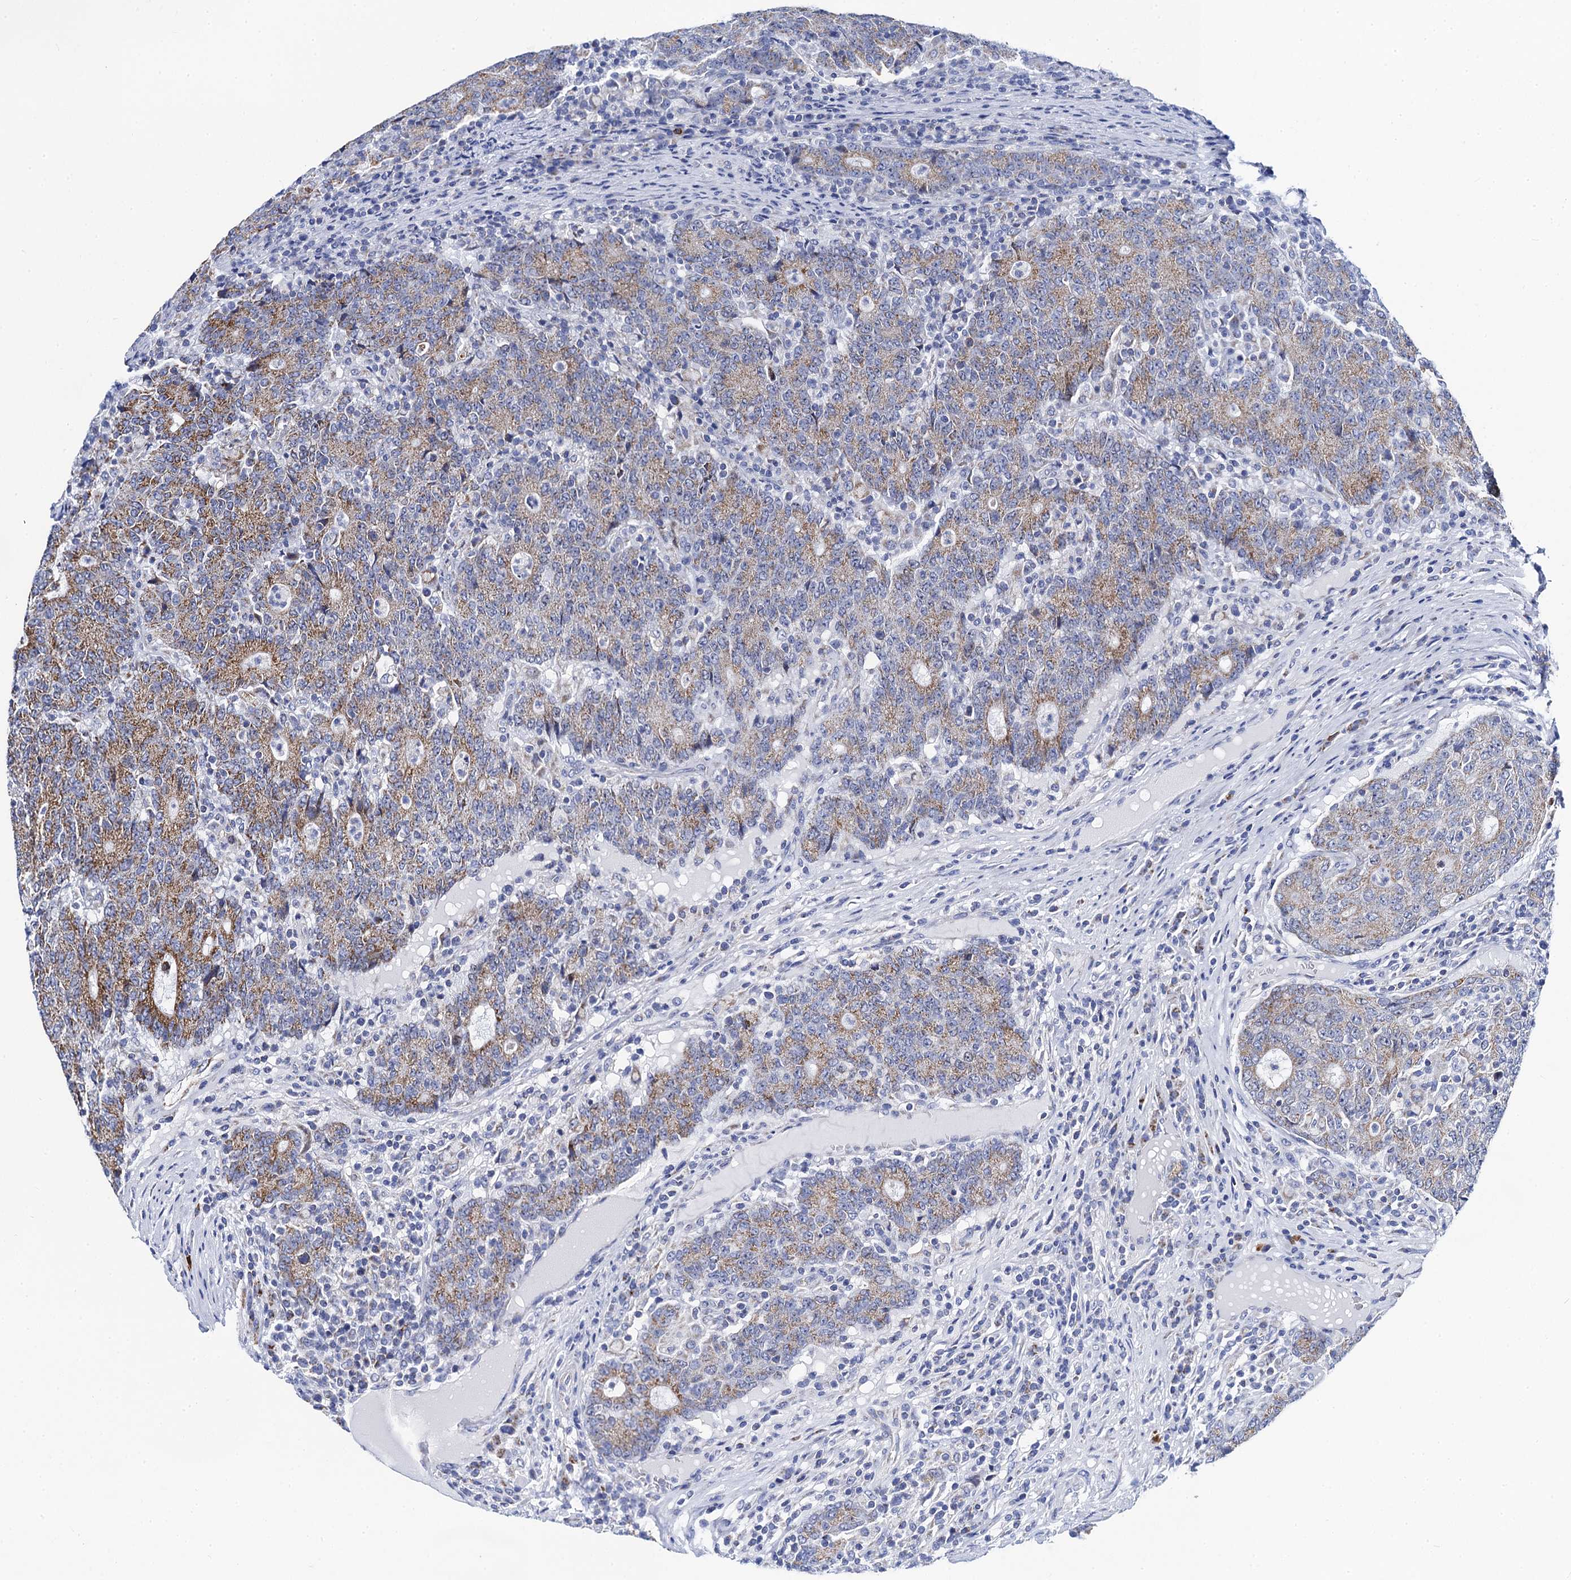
{"staining": {"intensity": "moderate", "quantity": ">75%", "location": "cytoplasmic/membranous"}, "tissue": "colorectal cancer", "cell_type": "Tumor cells", "image_type": "cancer", "snomed": [{"axis": "morphology", "description": "Adenocarcinoma, NOS"}, {"axis": "topography", "description": "Colon"}], "caption": "There is medium levels of moderate cytoplasmic/membranous positivity in tumor cells of colorectal cancer, as demonstrated by immunohistochemical staining (brown color).", "gene": "ACADSB", "patient": {"sex": "female", "age": 75}}